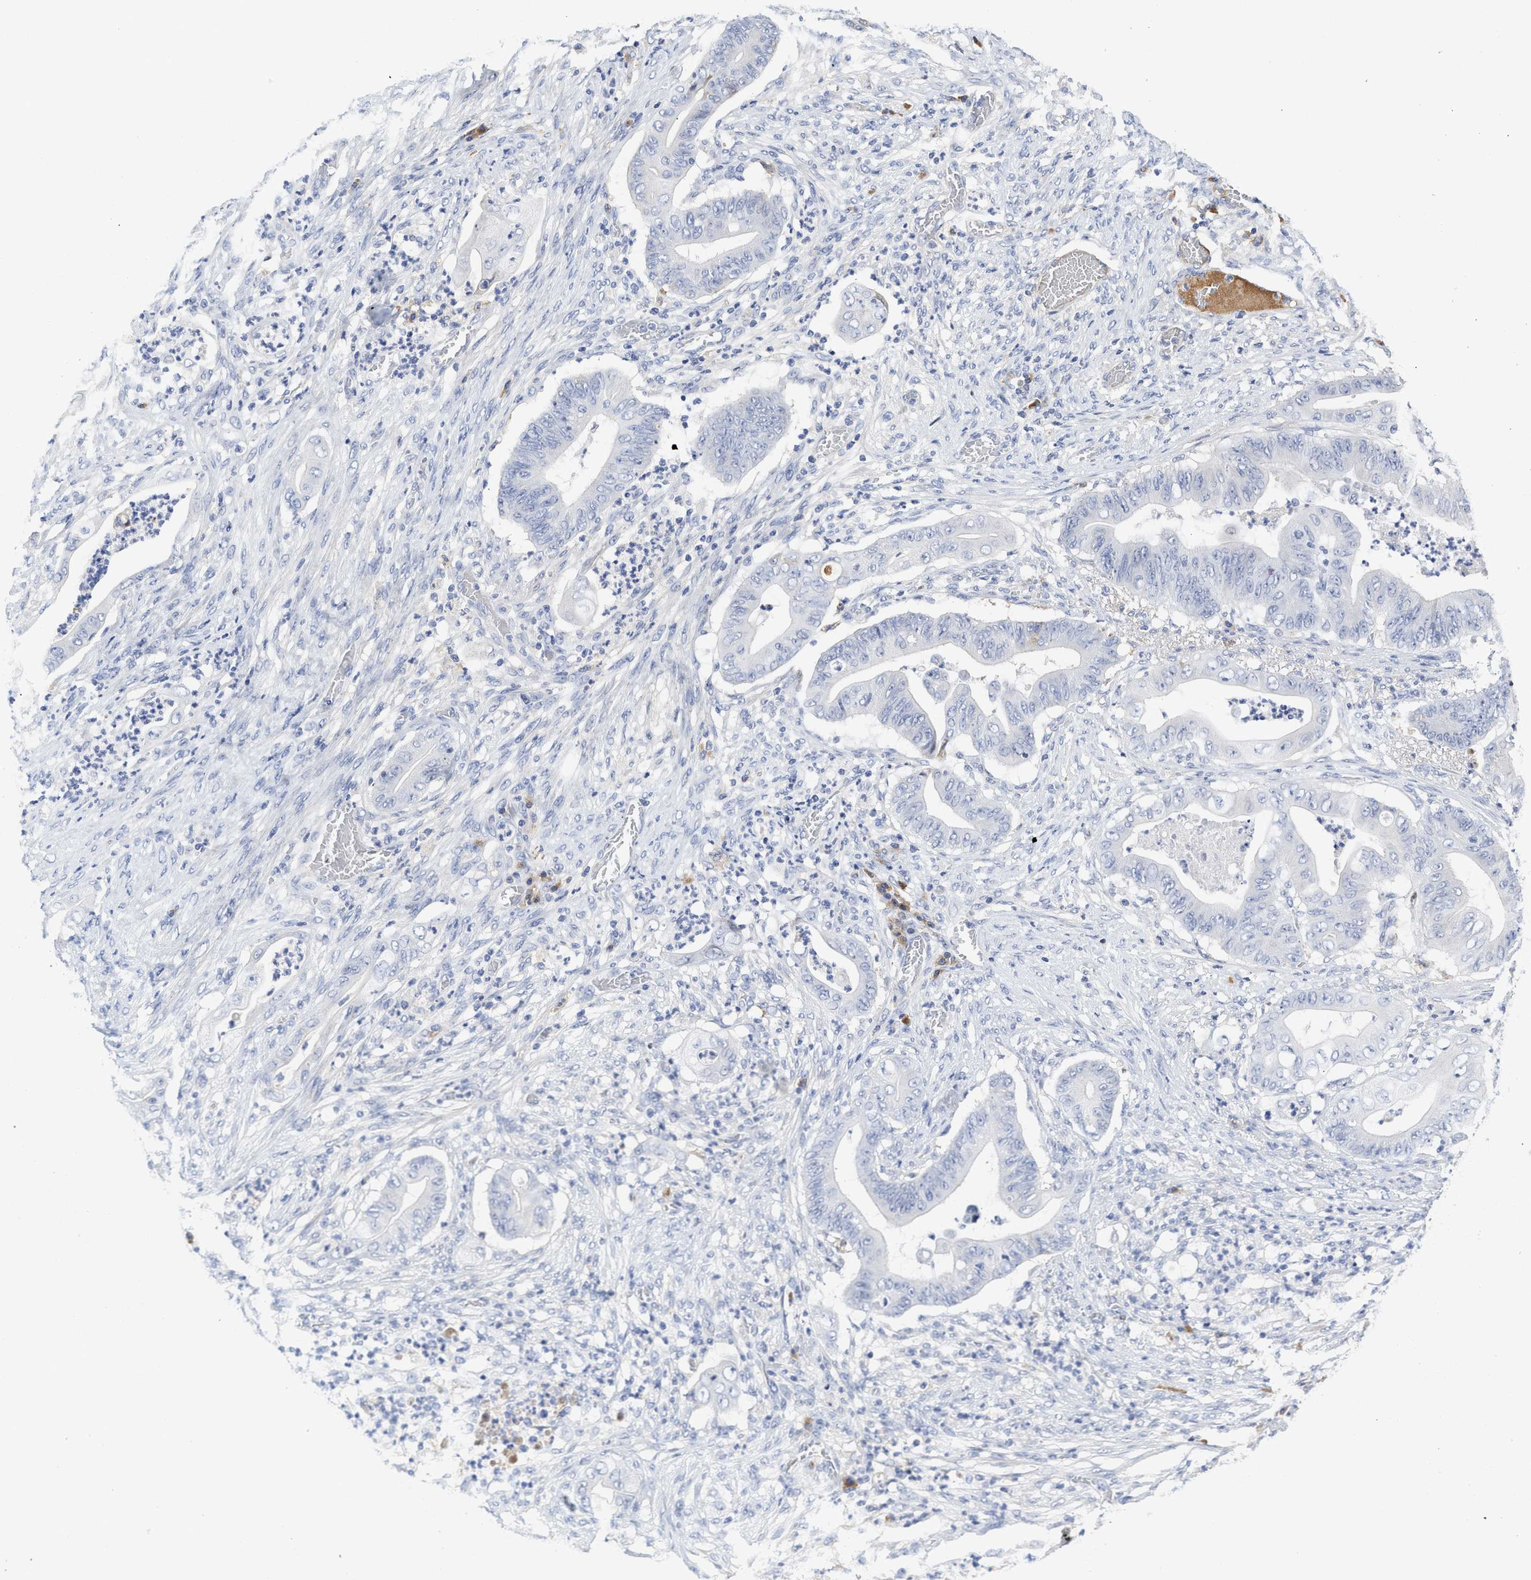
{"staining": {"intensity": "negative", "quantity": "none", "location": "none"}, "tissue": "stomach cancer", "cell_type": "Tumor cells", "image_type": "cancer", "snomed": [{"axis": "morphology", "description": "Adenocarcinoma, NOS"}, {"axis": "topography", "description": "Stomach"}], "caption": "Stomach cancer (adenocarcinoma) was stained to show a protein in brown. There is no significant staining in tumor cells.", "gene": "C2", "patient": {"sex": "female", "age": 73}}